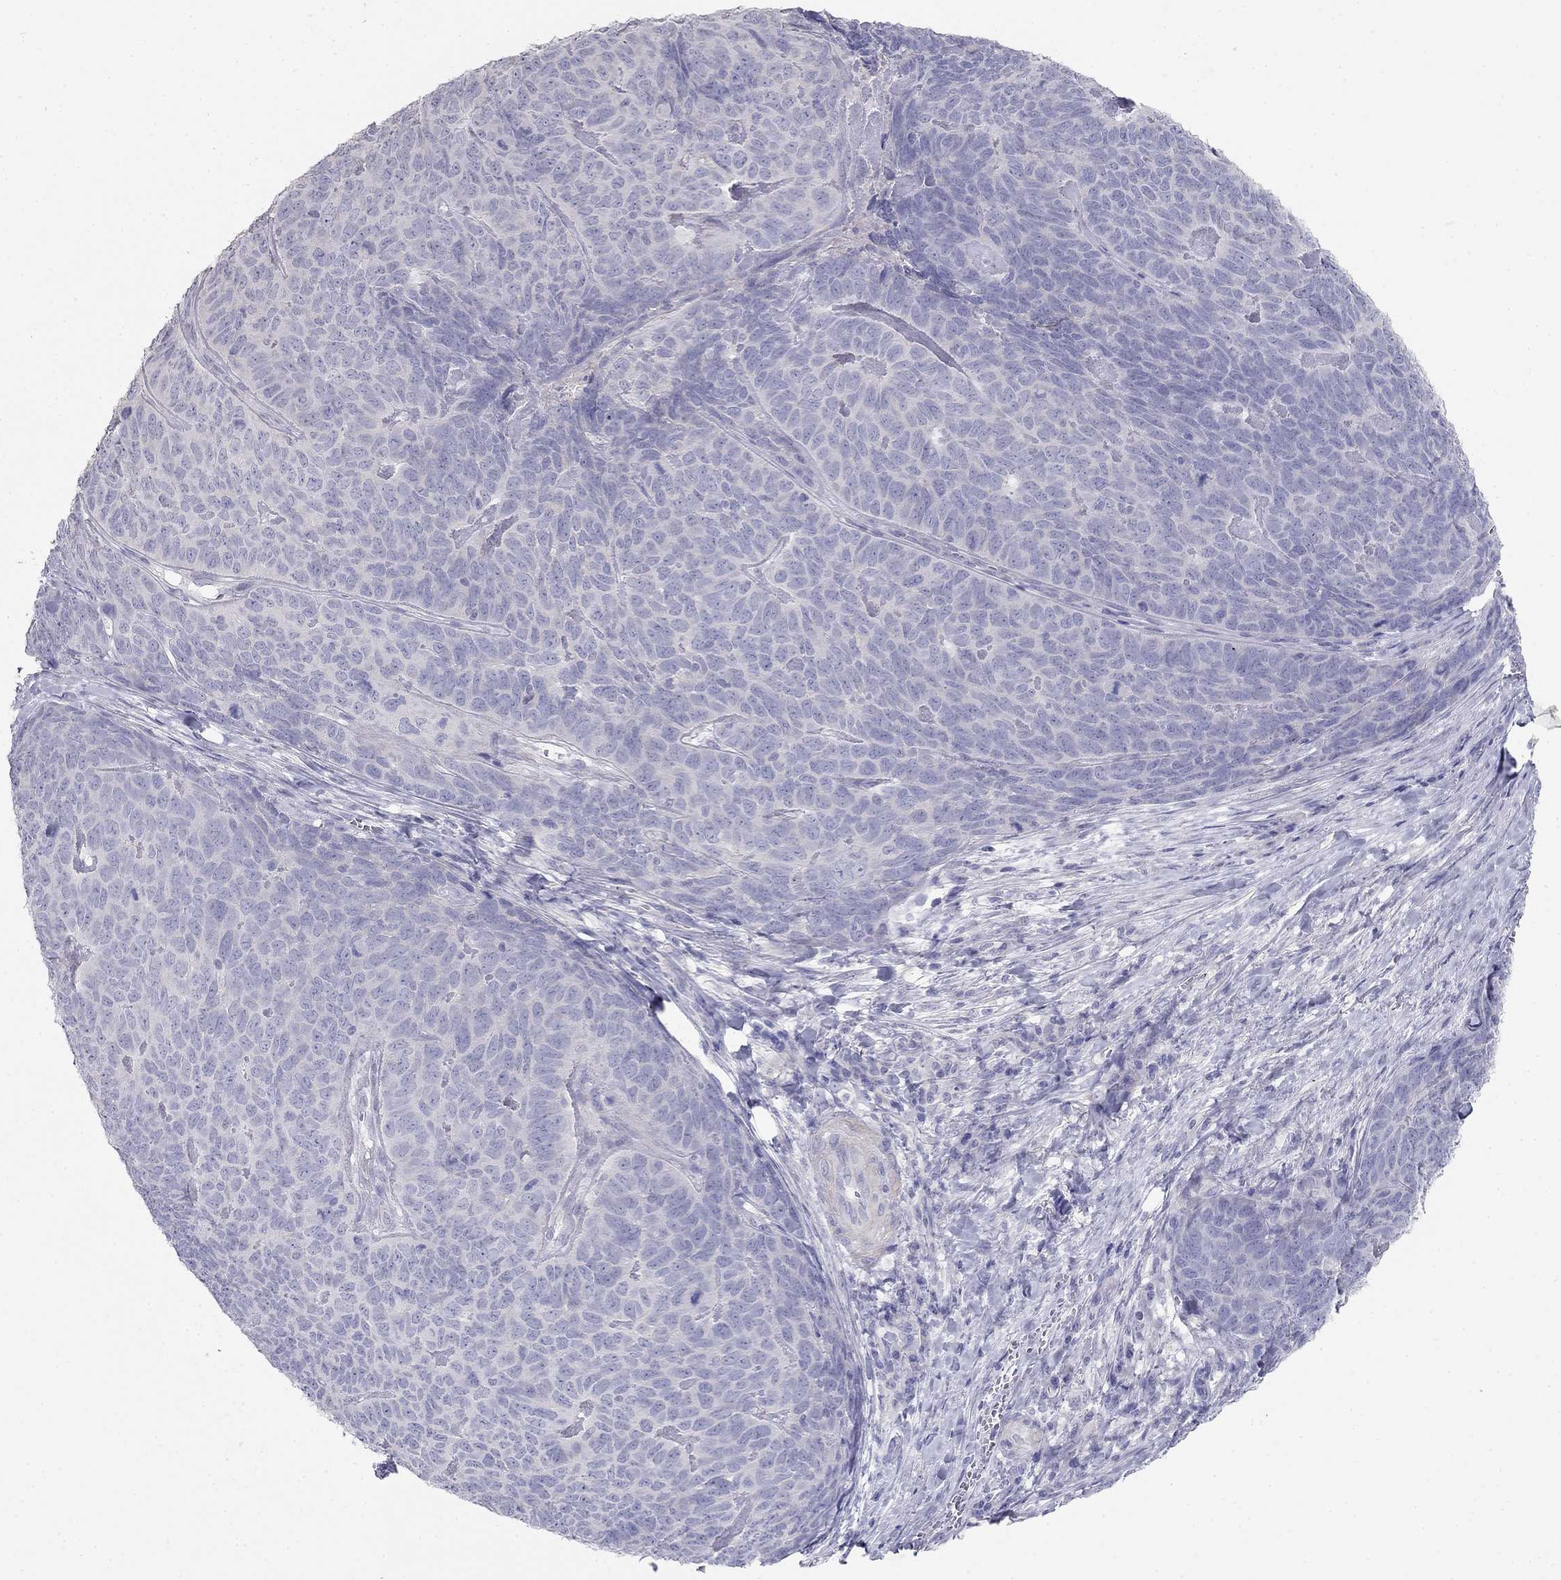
{"staining": {"intensity": "negative", "quantity": "none", "location": "none"}, "tissue": "skin cancer", "cell_type": "Tumor cells", "image_type": "cancer", "snomed": [{"axis": "morphology", "description": "Squamous cell carcinoma, NOS"}, {"axis": "topography", "description": "Skin"}, {"axis": "topography", "description": "Anal"}], "caption": "This is a histopathology image of IHC staining of skin squamous cell carcinoma, which shows no staining in tumor cells.", "gene": "LY6H", "patient": {"sex": "female", "age": 51}}